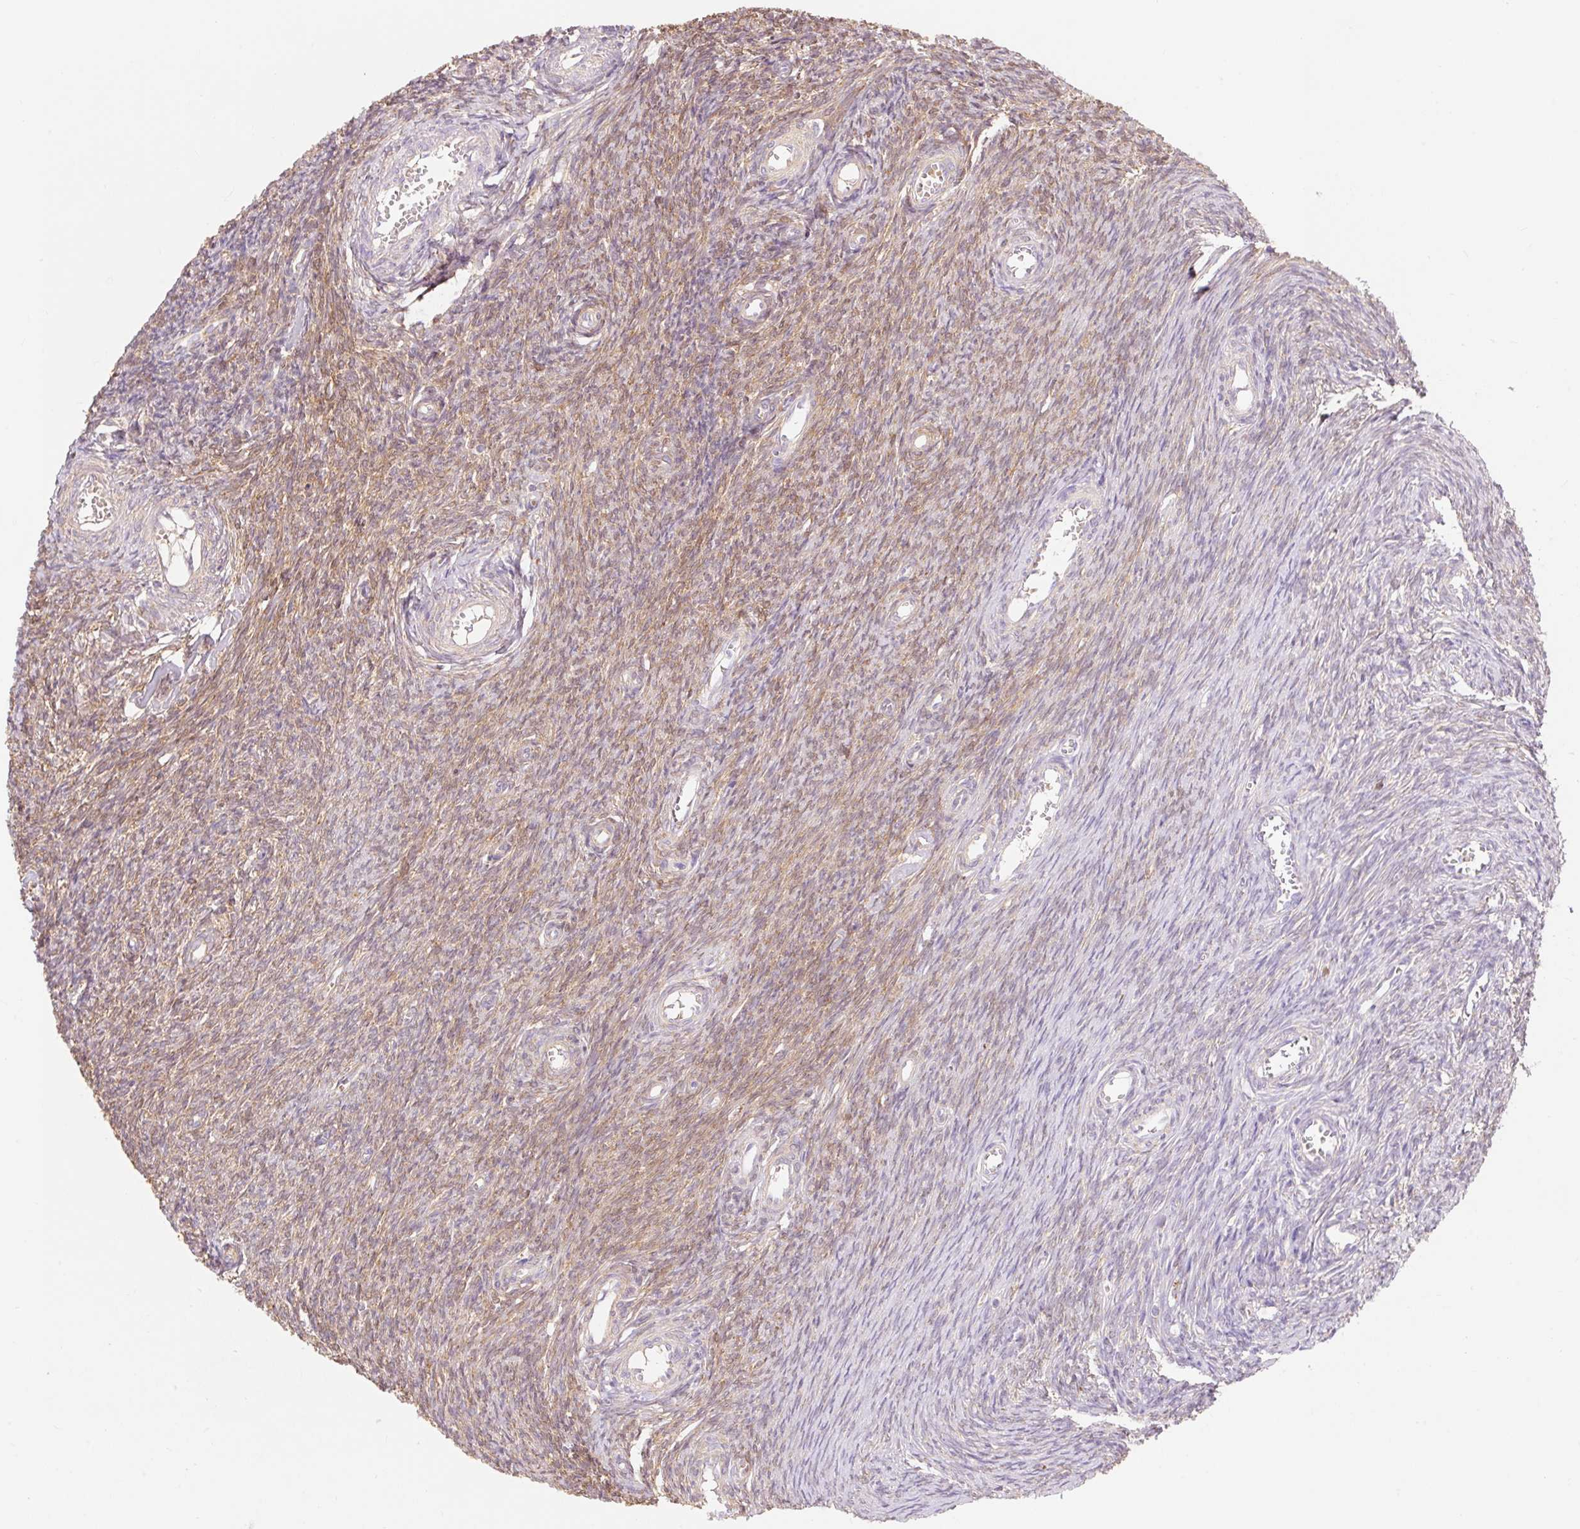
{"staining": {"intensity": "moderate", "quantity": ">75%", "location": "cytoplasmic/membranous"}, "tissue": "ovary", "cell_type": "Ovarian stroma cells", "image_type": "normal", "snomed": [{"axis": "morphology", "description": "Normal tissue, NOS"}, {"axis": "topography", "description": "Ovary"}], "caption": "Protein positivity by IHC reveals moderate cytoplasmic/membranous expression in about >75% of ovarian stroma cells in unremarkable ovary.", "gene": "DHX35", "patient": {"sex": "female", "age": 44}}